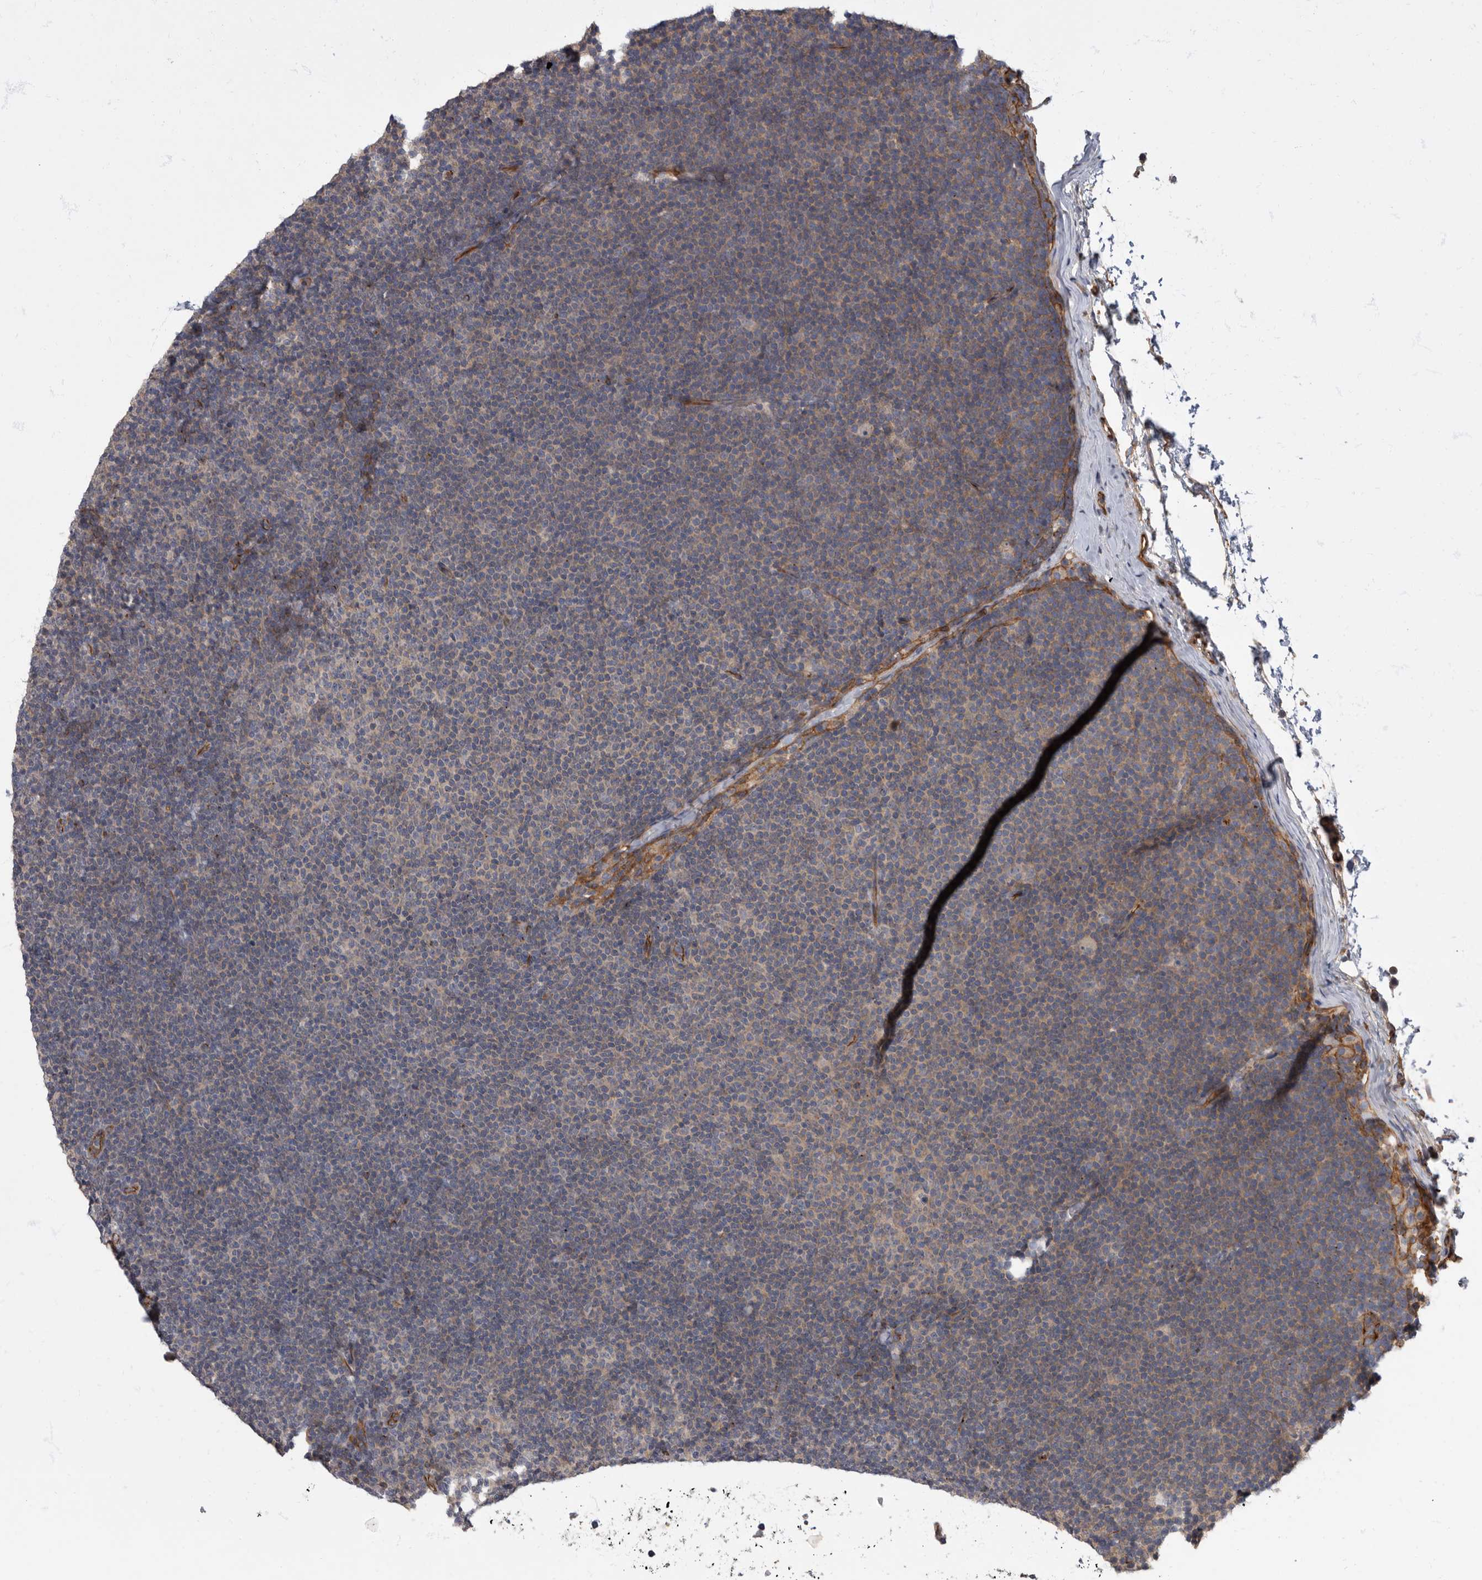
{"staining": {"intensity": "weak", "quantity": "25%-75%", "location": "cytoplasmic/membranous"}, "tissue": "lymphoma", "cell_type": "Tumor cells", "image_type": "cancer", "snomed": [{"axis": "morphology", "description": "Malignant lymphoma, non-Hodgkin's type, Low grade"}, {"axis": "topography", "description": "Lymph node"}], "caption": "Protein staining of malignant lymphoma, non-Hodgkin's type (low-grade) tissue shows weak cytoplasmic/membranous expression in approximately 25%-75% of tumor cells. The staining was performed using DAB to visualize the protein expression in brown, while the nuclei were stained in blue with hematoxylin (Magnification: 20x).", "gene": "PDK1", "patient": {"sex": "female", "age": 53}}